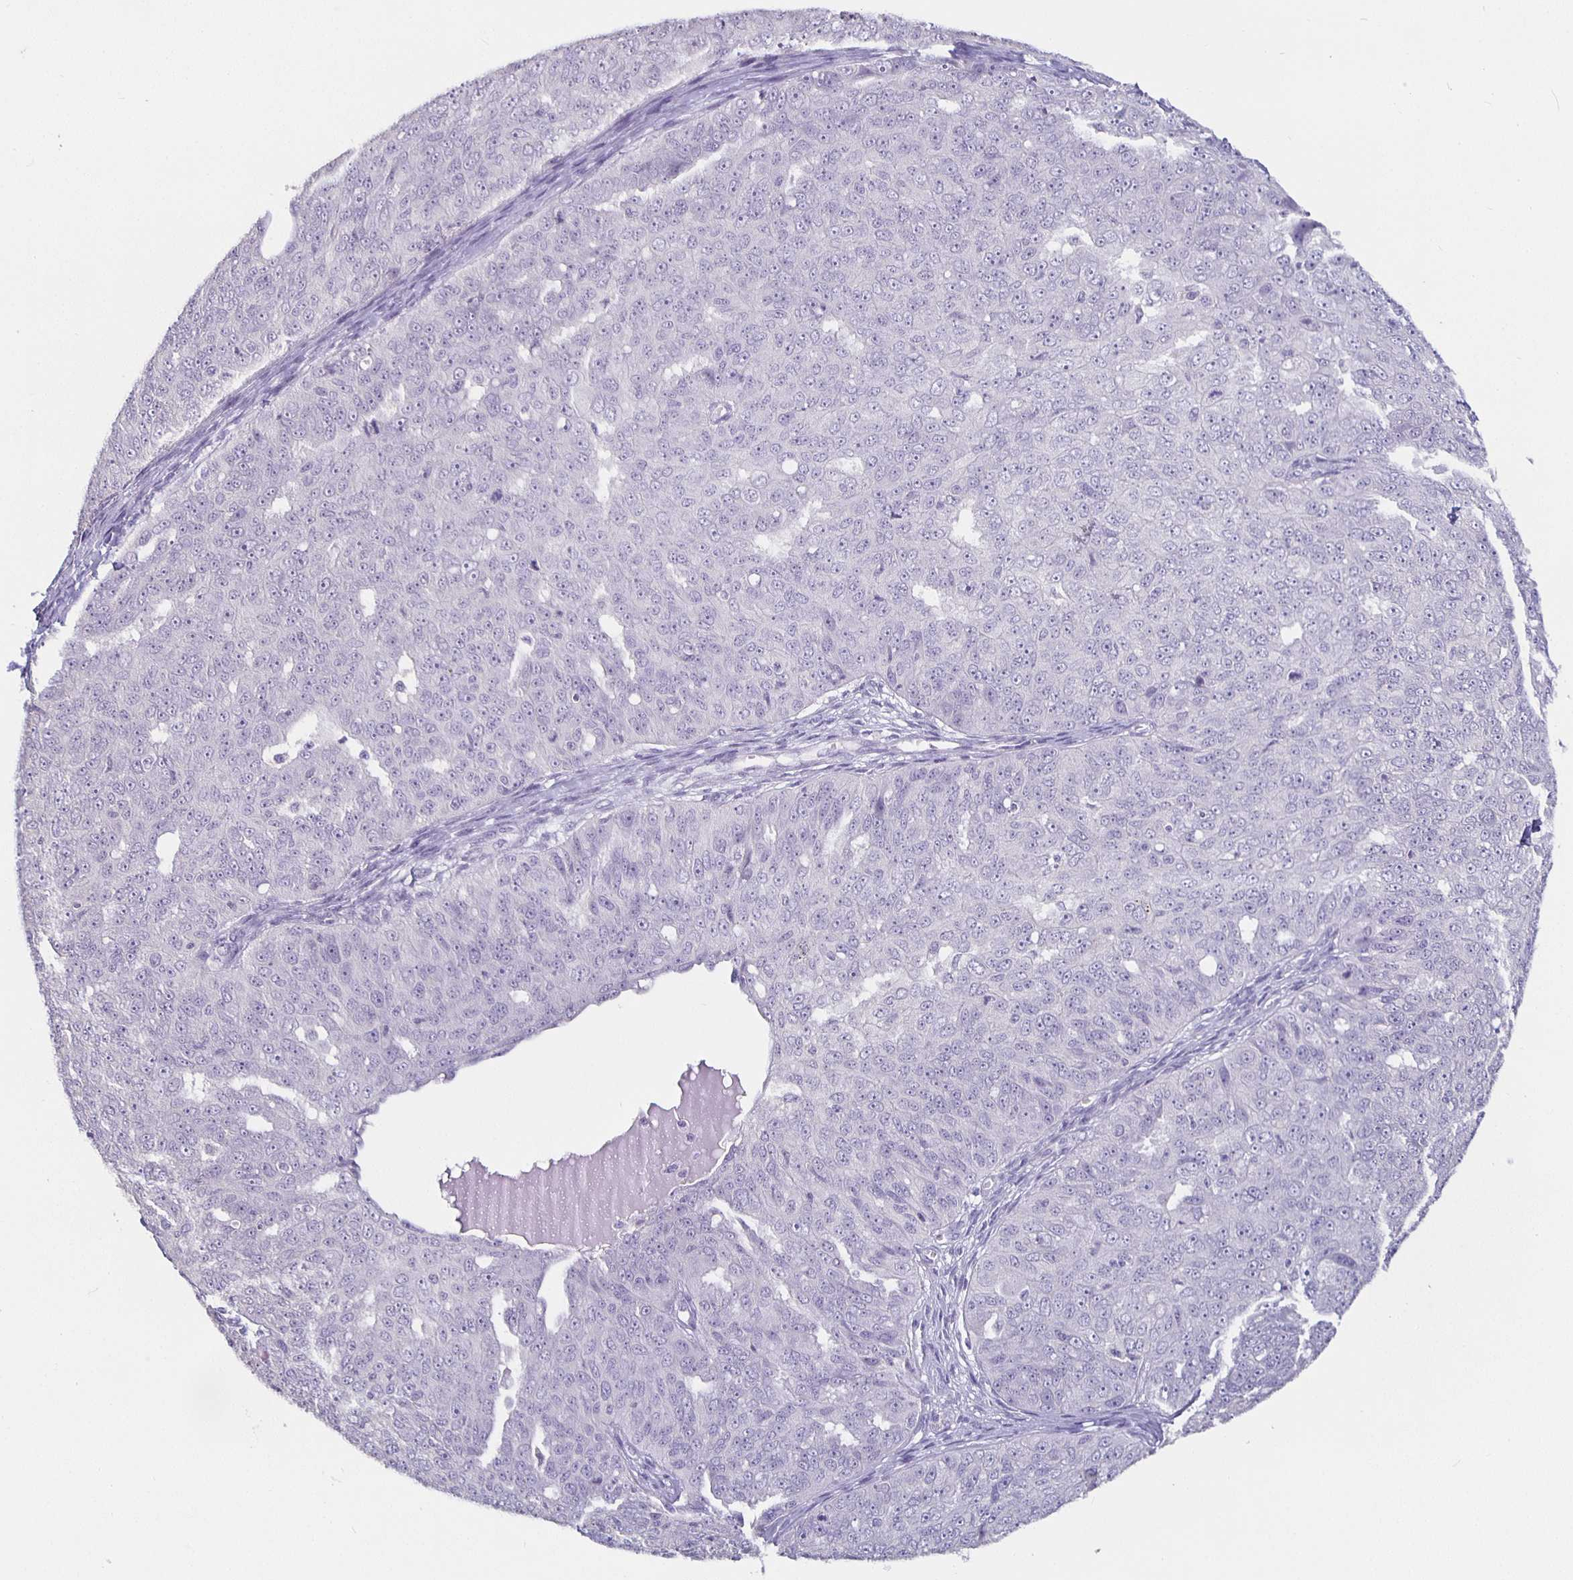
{"staining": {"intensity": "negative", "quantity": "none", "location": "none"}, "tissue": "ovarian cancer", "cell_type": "Tumor cells", "image_type": "cancer", "snomed": [{"axis": "morphology", "description": "Carcinoma, endometroid"}, {"axis": "topography", "description": "Ovary"}], "caption": "A micrograph of human ovarian cancer (endometroid carcinoma) is negative for staining in tumor cells.", "gene": "GPX4", "patient": {"sex": "female", "age": 70}}